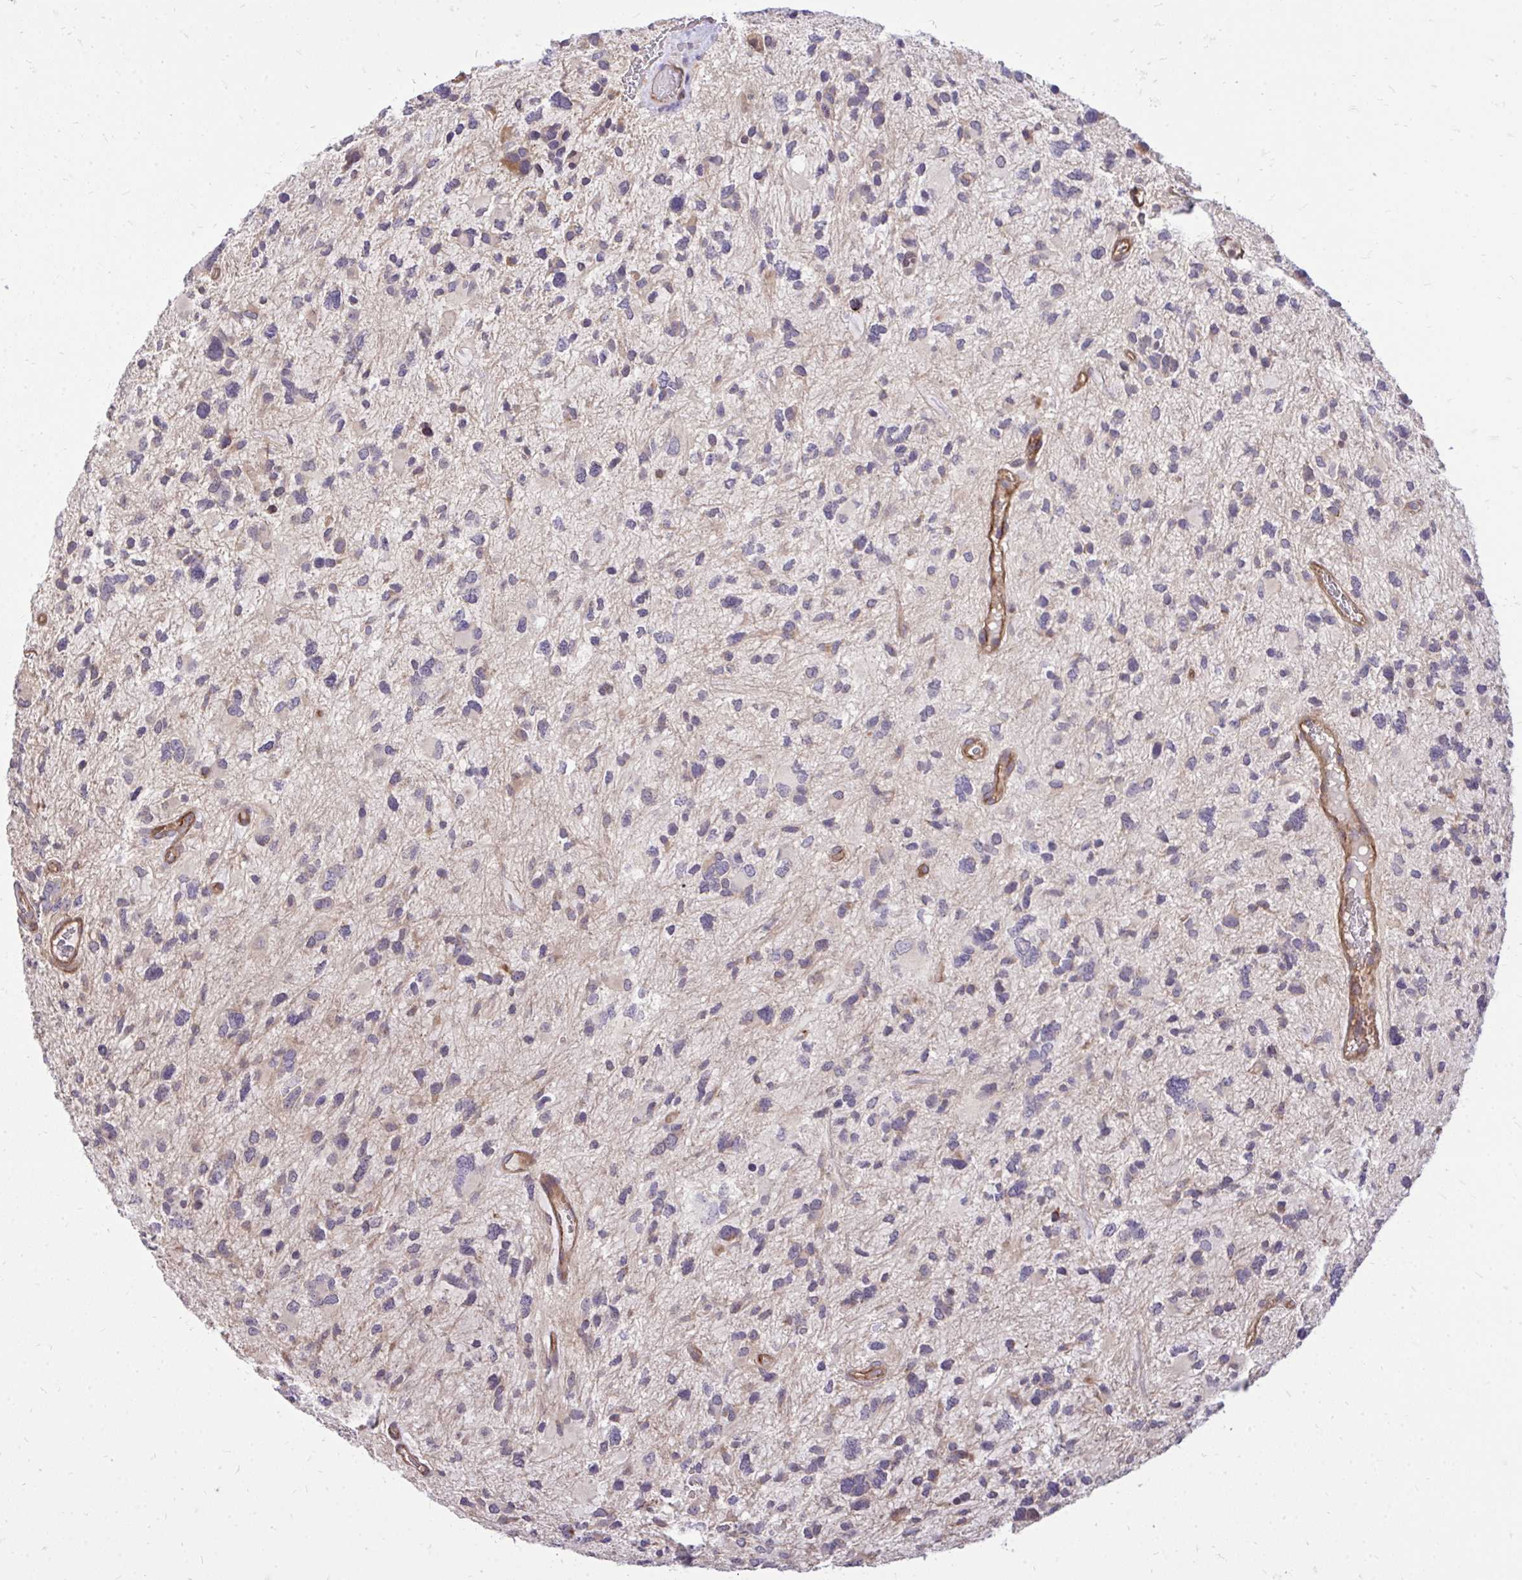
{"staining": {"intensity": "negative", "quantity": "none", "location": "none"}, "tissue": "glioma", "cell_type": "Tumor cells", "image_type": "cancer", "snomed": [{"axis": "morphology", "description": "Glioma, malignant, High grade"}, {"axis": "topography", "description": "Brain"}], "caption": "Immunohistochemical staining of human high-grade glioma (malignant) shows no significant positivity in tumor cells.", "gene": "SLC7A5", "patient": {"sex": "female", "age": 11}}